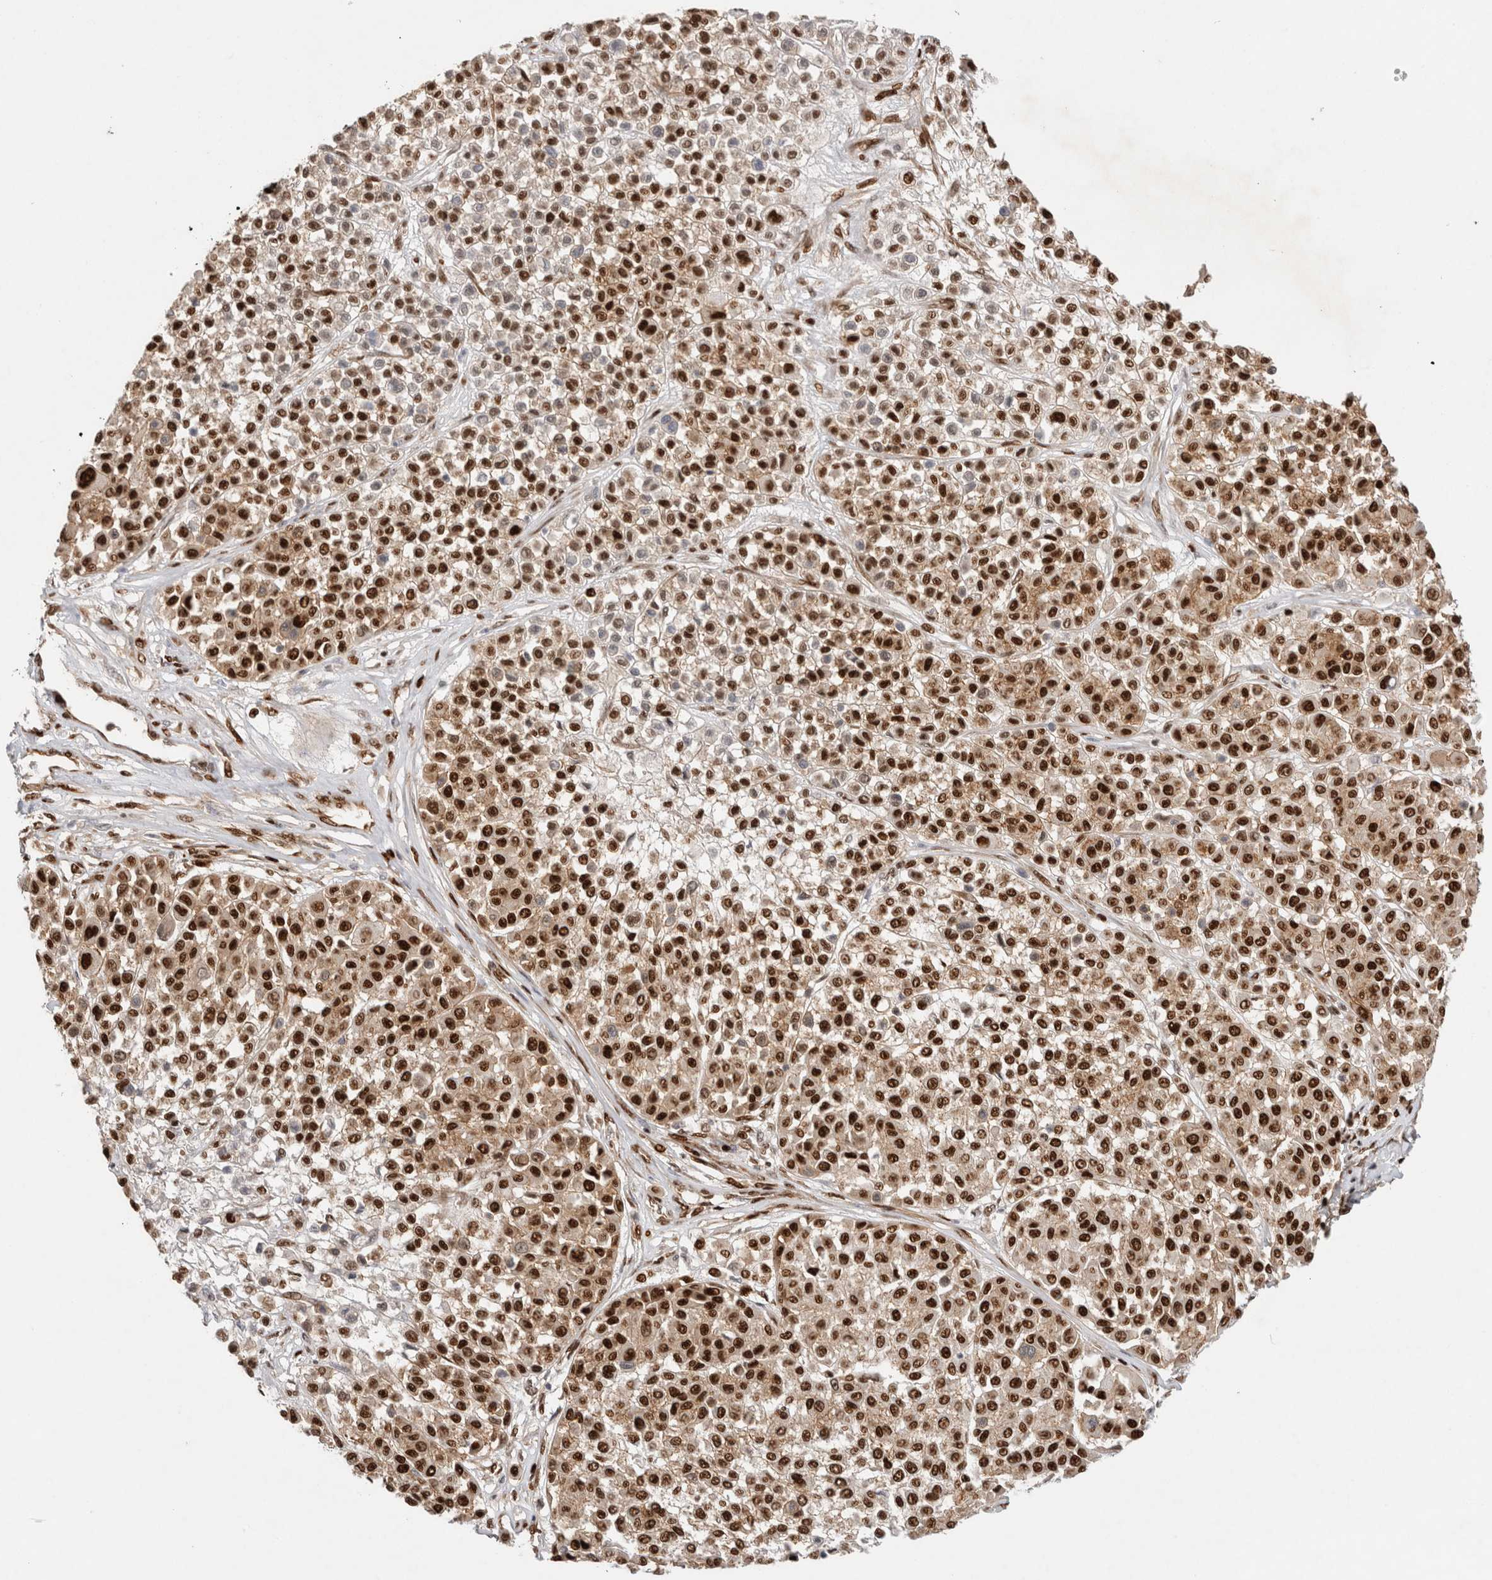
{"staining": {"intensity": "strong", "quantity": ">75%", "location": "nuclear"}, "tissue": "melanoma", "cell_type": "Tumor cells", "image_type": "cancer", "snomed": [{"axis": "morphology", "description": "Malignant melanoma, Metastatic site"}, {"axis": "topography", "description": "Soft tissue"}], "caption": "IHC micrograph of melanoma stained for a protein (brown), which exhibits high levels of strong nuclear staining in approximately >75% of tumor cells.", "gene": "TCF4", "patient": {"sex": "male", "age": 41}}